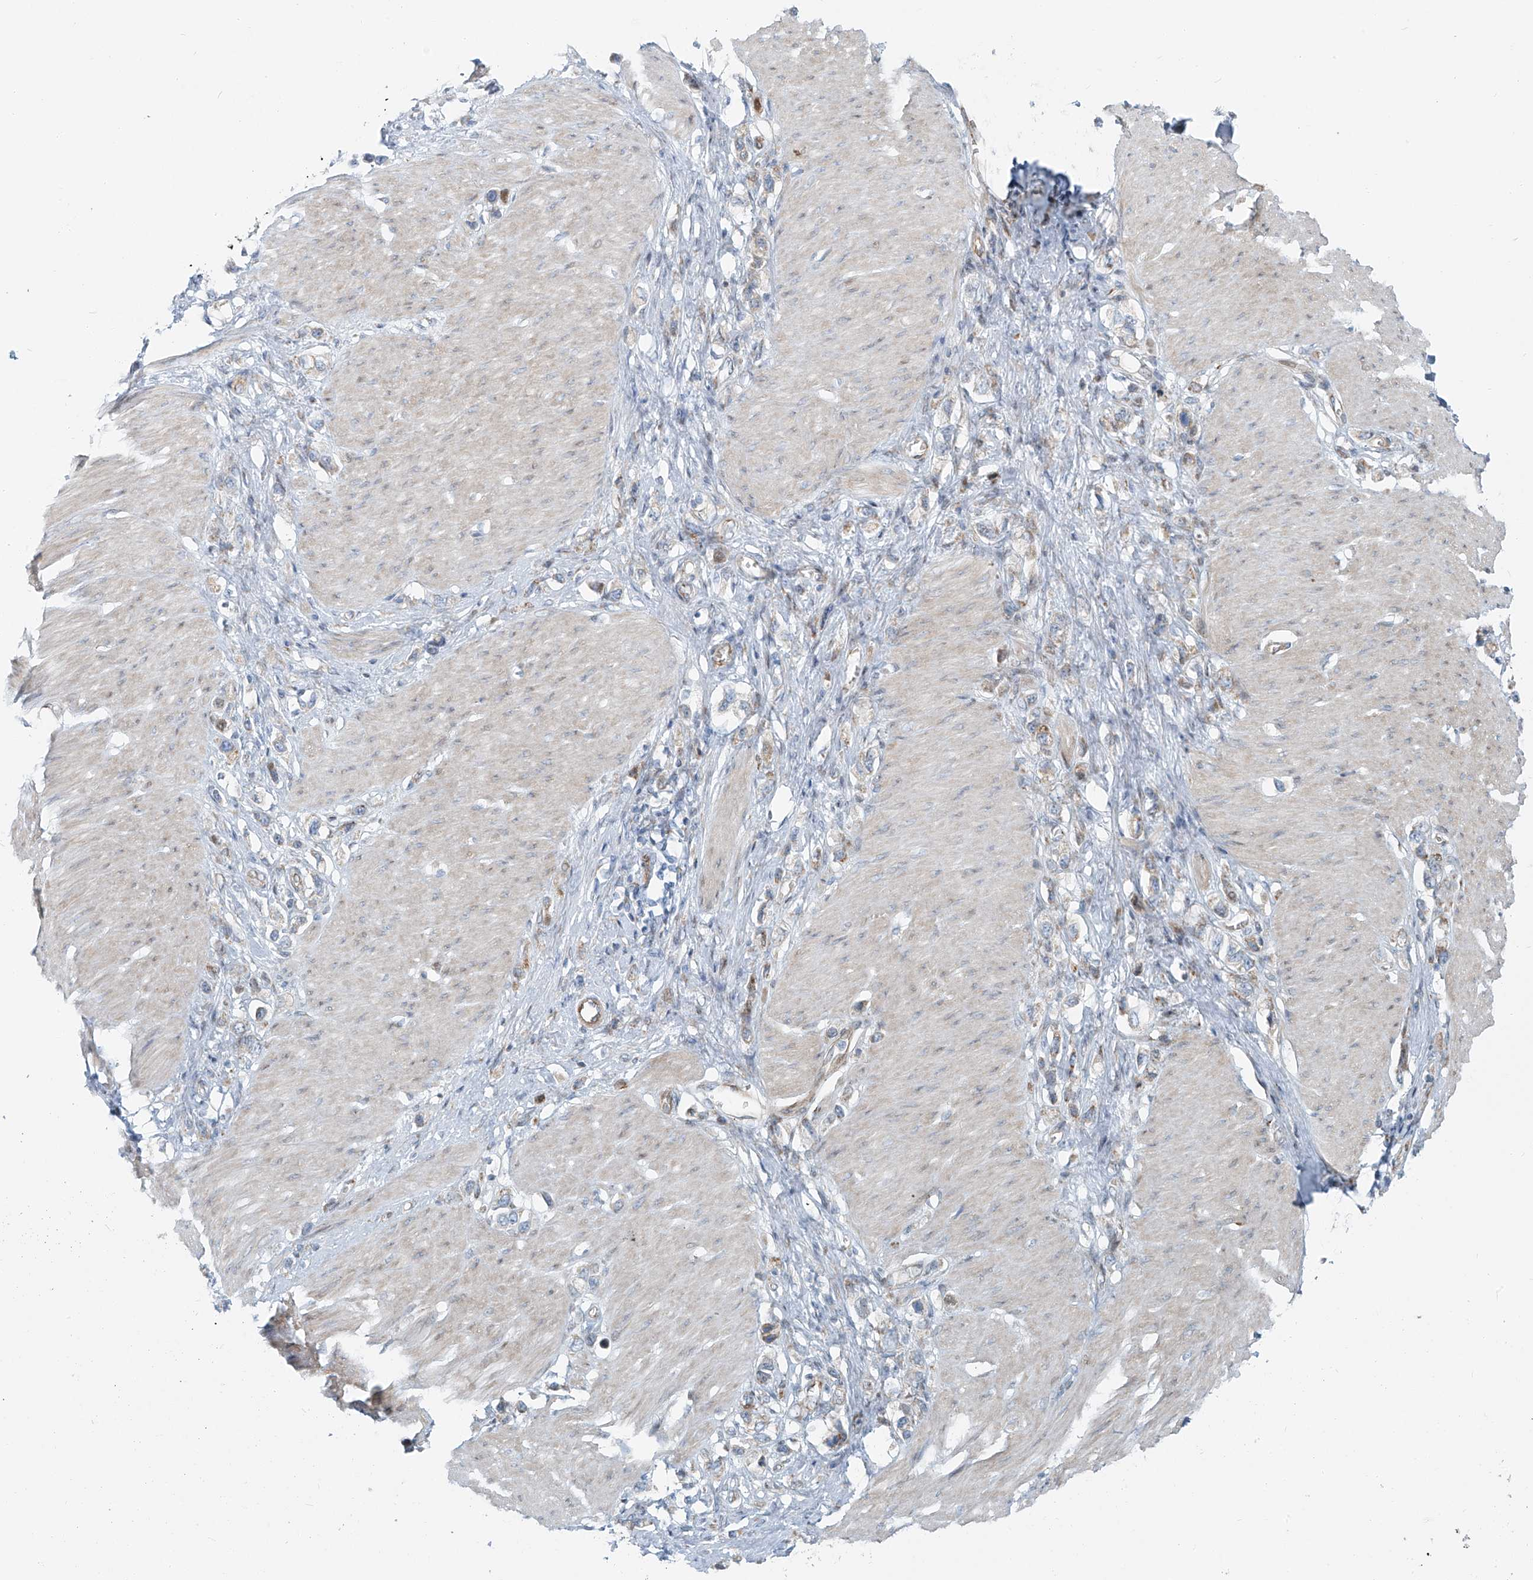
{"staining": {"intensity": "moderate", "quantity": "25%-75%", "location": "cytoplasmic/membranous"}, "tissue": "stomach cancer", "cell_type": "Tumor cells", "image_type": "cancer", "snomed": [{"axis": "morphology", "description": "Normal tissue, NOS"}, {"axis": "morphology", "description": "Adenocarcinoma, NOS"}, {"axis": "topography", "description": "Stomach, upper"}, {"axis": "topography", "description": "Stomach"}], "caption": "DAB (3,3'-diaminobenzidine) immunohistochemical staining of human adenocarcinoma (stomach) exhibits moderate cytoplasmic/membranous protein expression in approximately 25%-75% of tumor cells.", "gene": "HIC2", "patient": {"sex": "female", "age": 65}}